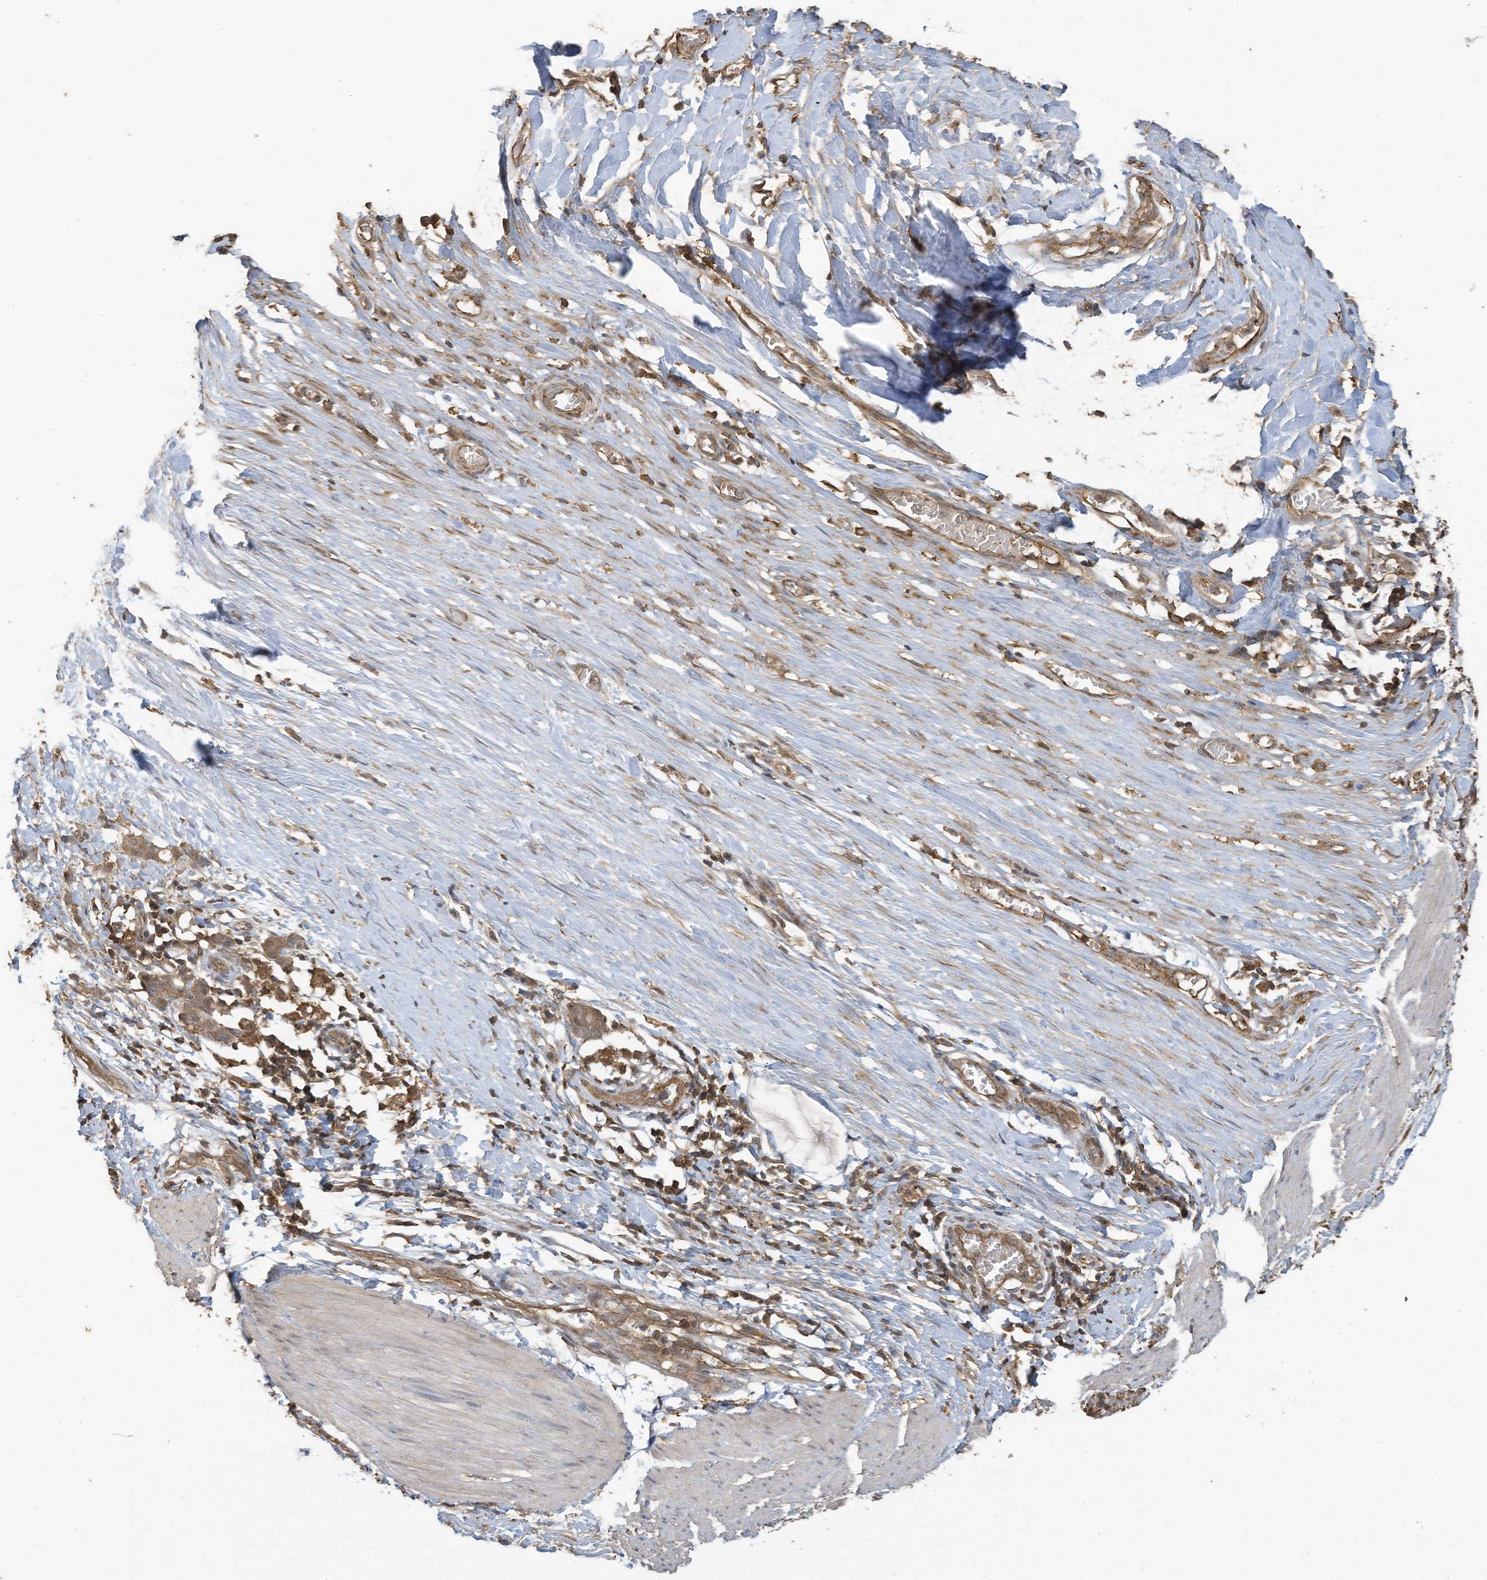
{"staining": {"intensity": "negative", "quantity": "none", "location": "none"}, "tissue": "smooth muscle", "cell_type": "Smooth muscle cells", "image_type": "normal", "snomed": [{"axis": "morphology", "description": "Normal tissue, NOS"}, {"axis": "morphology", "description": "Adenocarcinoma, NOS"}, {"axis": "topography", "description": "Colon"}, {"axis": "topography", "description": "Peripheral nerve tissue"}], "caption": "The IHC image has no significant expression in smooth muscle cells of smooth muscle.", "gene": "COX10", "patient": {"sex": "male", "age": 14}}